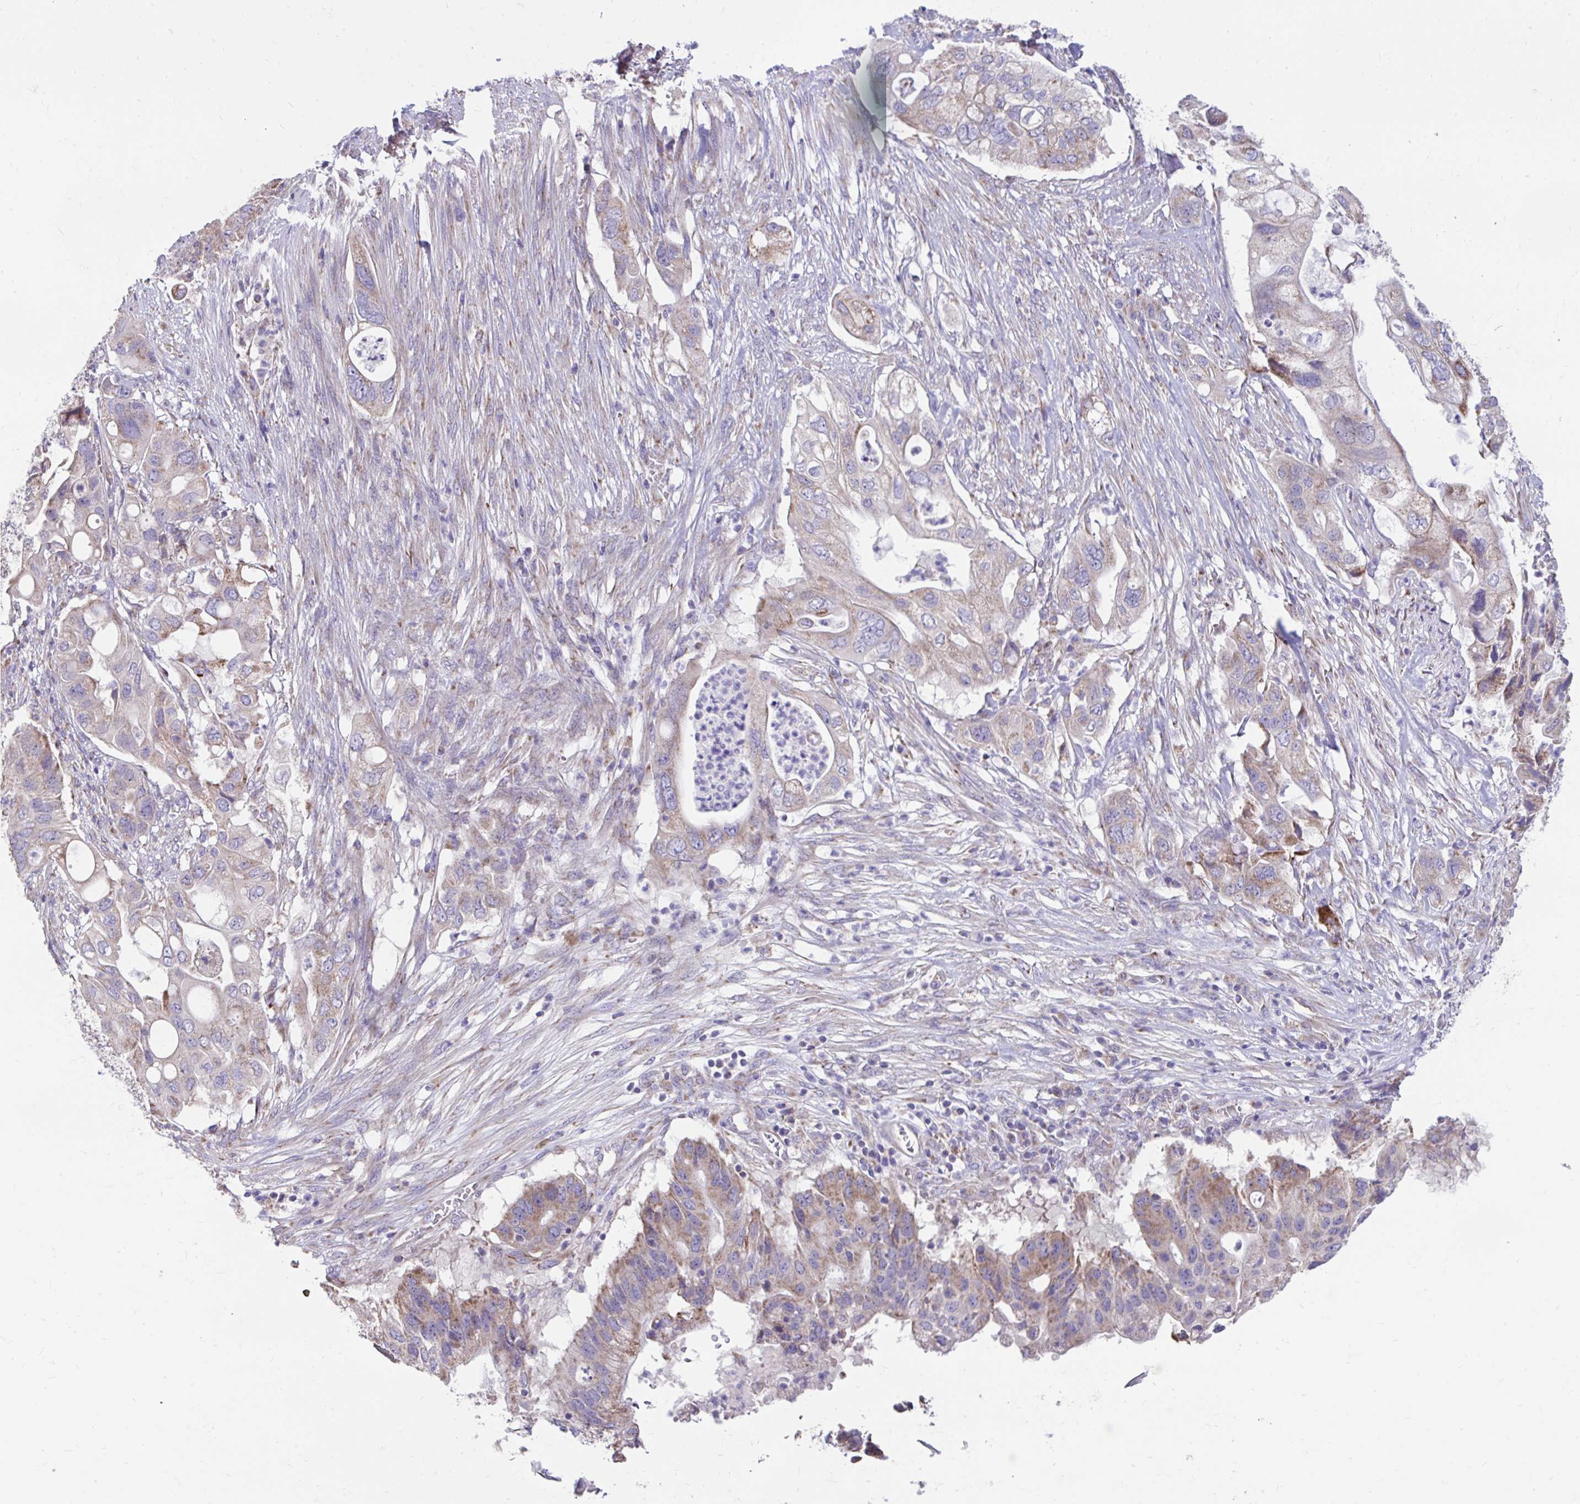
{"staining": {"intensity": "weak", "quantity": "25%-75%", "location": "cytoplasmic/membranous"}, "tissue": "pancreatic cancer", "cell_type": "Tumor cells", "image_type": "cancer", "snomed": [{"axis": "morphology", "description": "Adenocarcinoma, NOS"}, {"axis": "topography", "description": "Pancreas"}], "caption": "Pancreatic adenocarcinoma stained with a protein marker exhibits weak staining in tumor cells.", "gene": "LINGO4", "patient": {"sex": "female", "age": 72}}